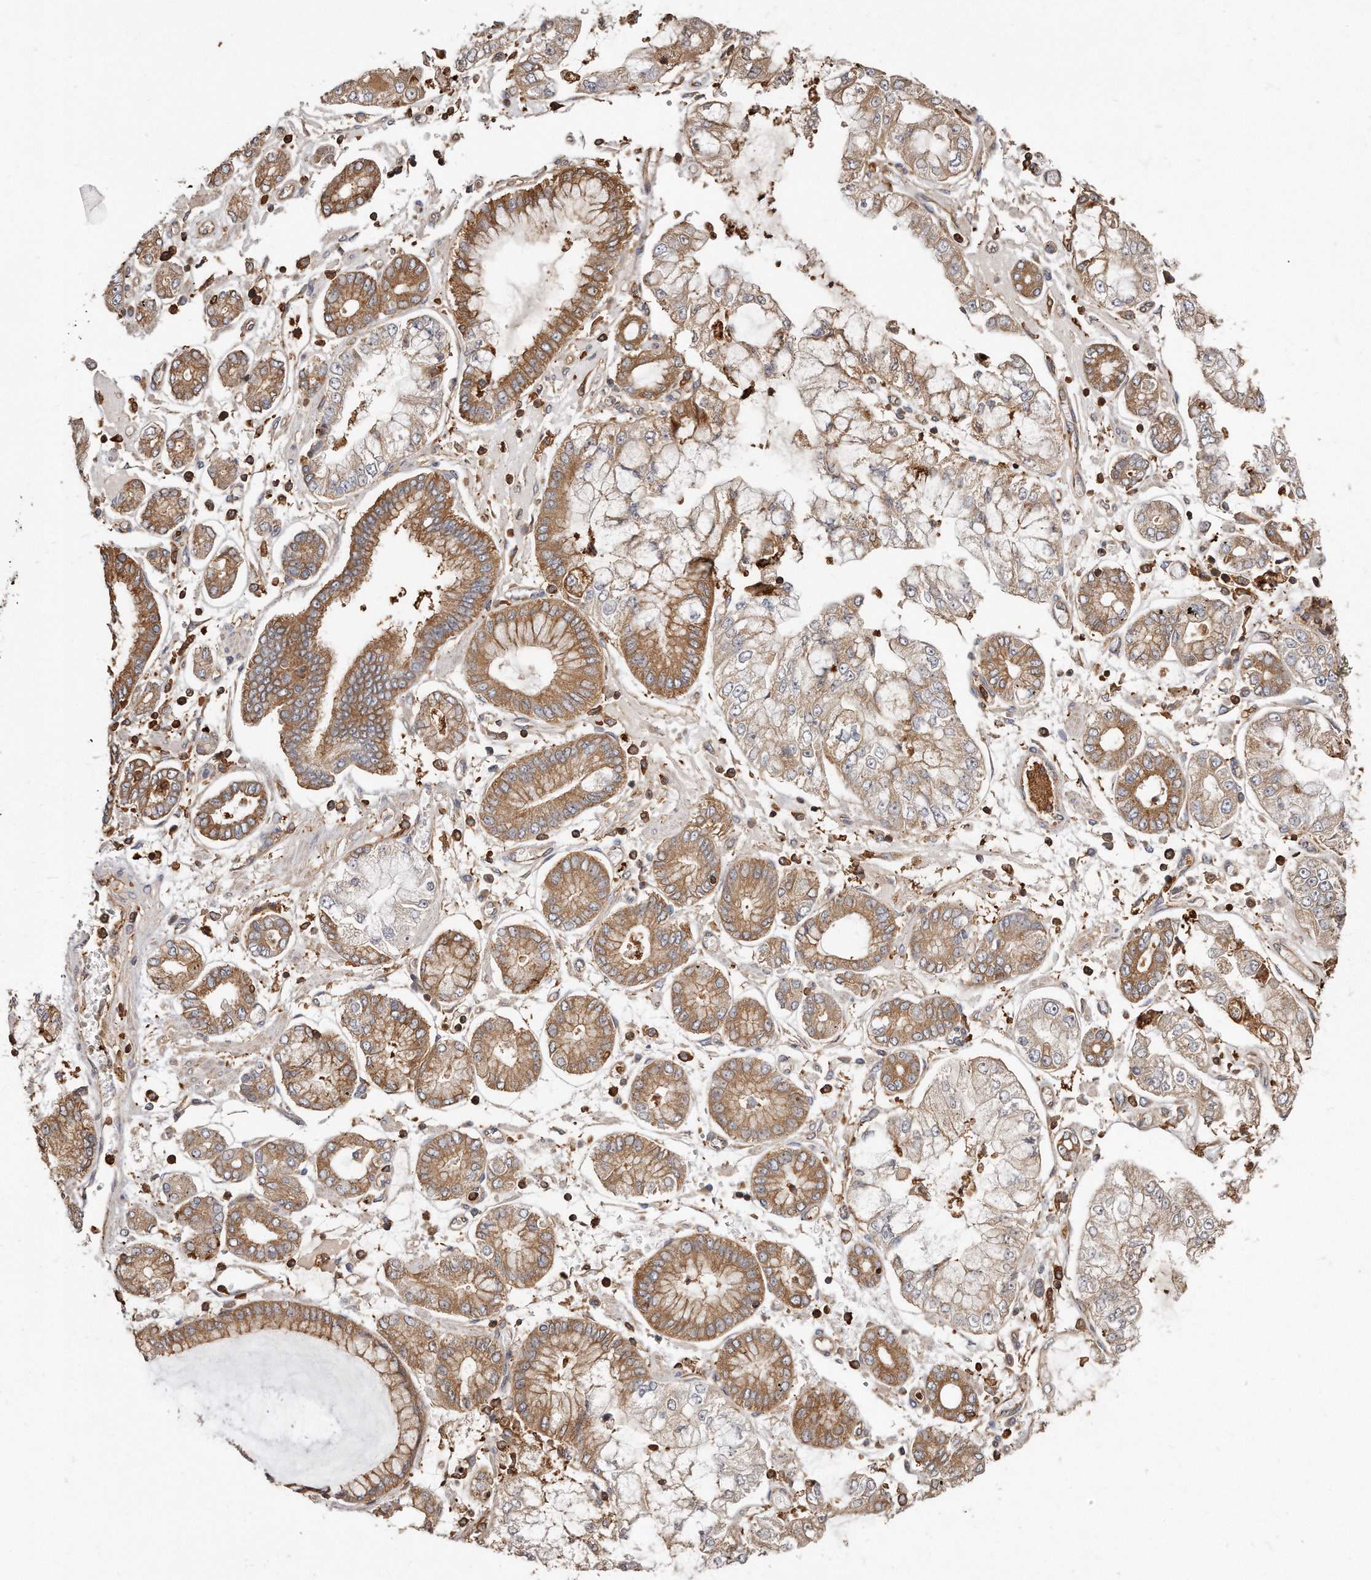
{"staining": {"intensity": "moderate", "quantity": "<25%", "location": "cytoplasmic/membranous"}, "tissue": "stomach cancer", "cell_type": "Tumor cells", "image_type": "cancer", "snomed": [{"axis": "morphology", "description": "Adenocarcinoma, NOS"}, {"axis": "topography", "description": "Stomach"}], "caption": "Immunohistochemistry of human adenocarcinoma (stomach) demonstrates low levels of moderate cytoplasmic/membranous expression in about <25% of tumor cells.", "gene": "CAP1", "patient": {"sex": "male", "age": 76}}